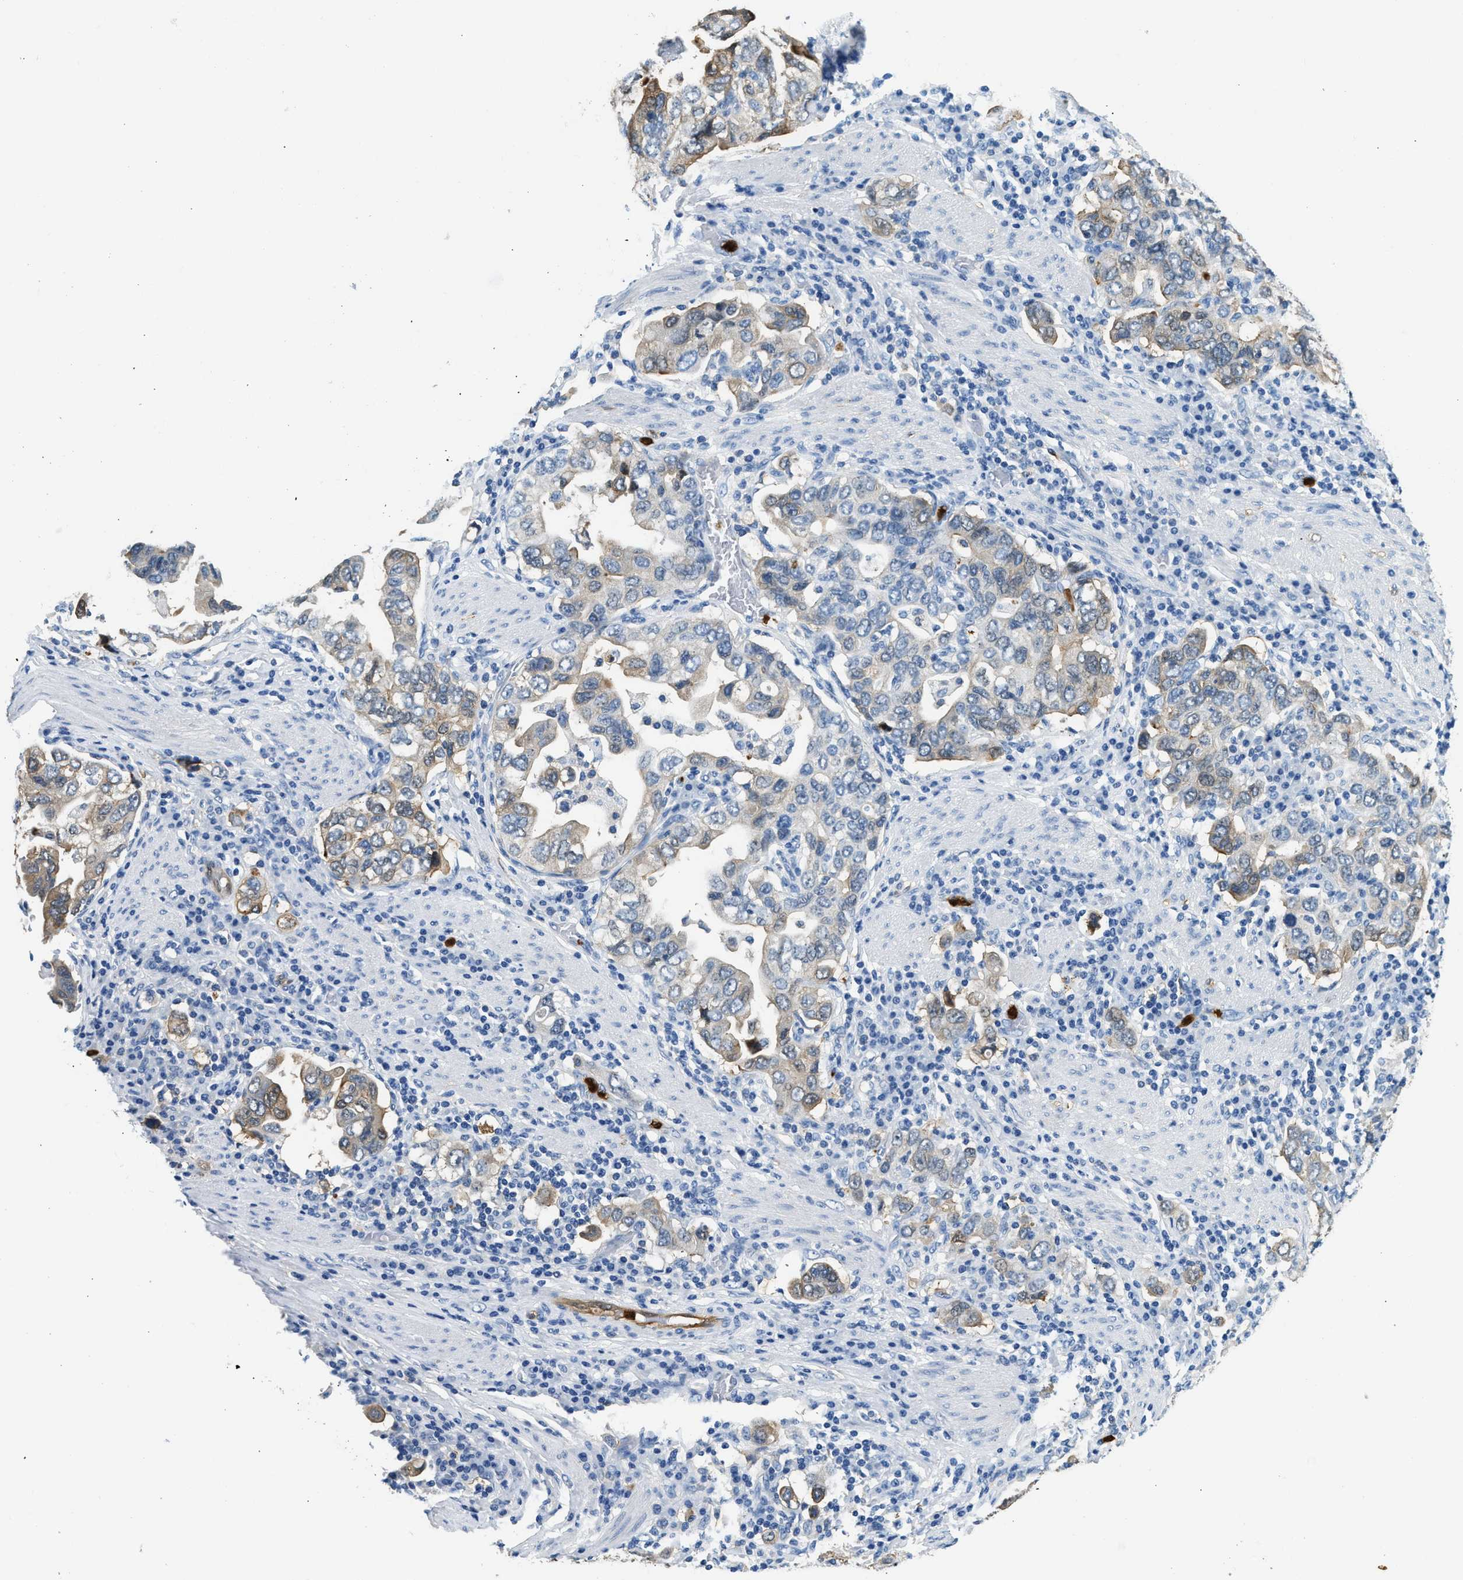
{"staining": {"intensity": "weak", "quantity": "25%-75%", "location": "cytoplasmic/membranous"}, "tissue": "stomach cancer", "cell_type": "Tumor cells", "image_type": "cancer", "snomed": [{"axis": "morphology", "description": "Adenocarcinoma, NOS"}, {"axis": "topography", "description": "Stomach, upper"}], "caption": "IHC image of human adenocarcinoma (stomach) stained for a protein (brown), which demonstrates low levels of weak cytoplasmic/membranous positivity in about 25%-75% of tumor cells.", "gene": "ANXA3", "patient": {"sex": "male", "age": 62}}